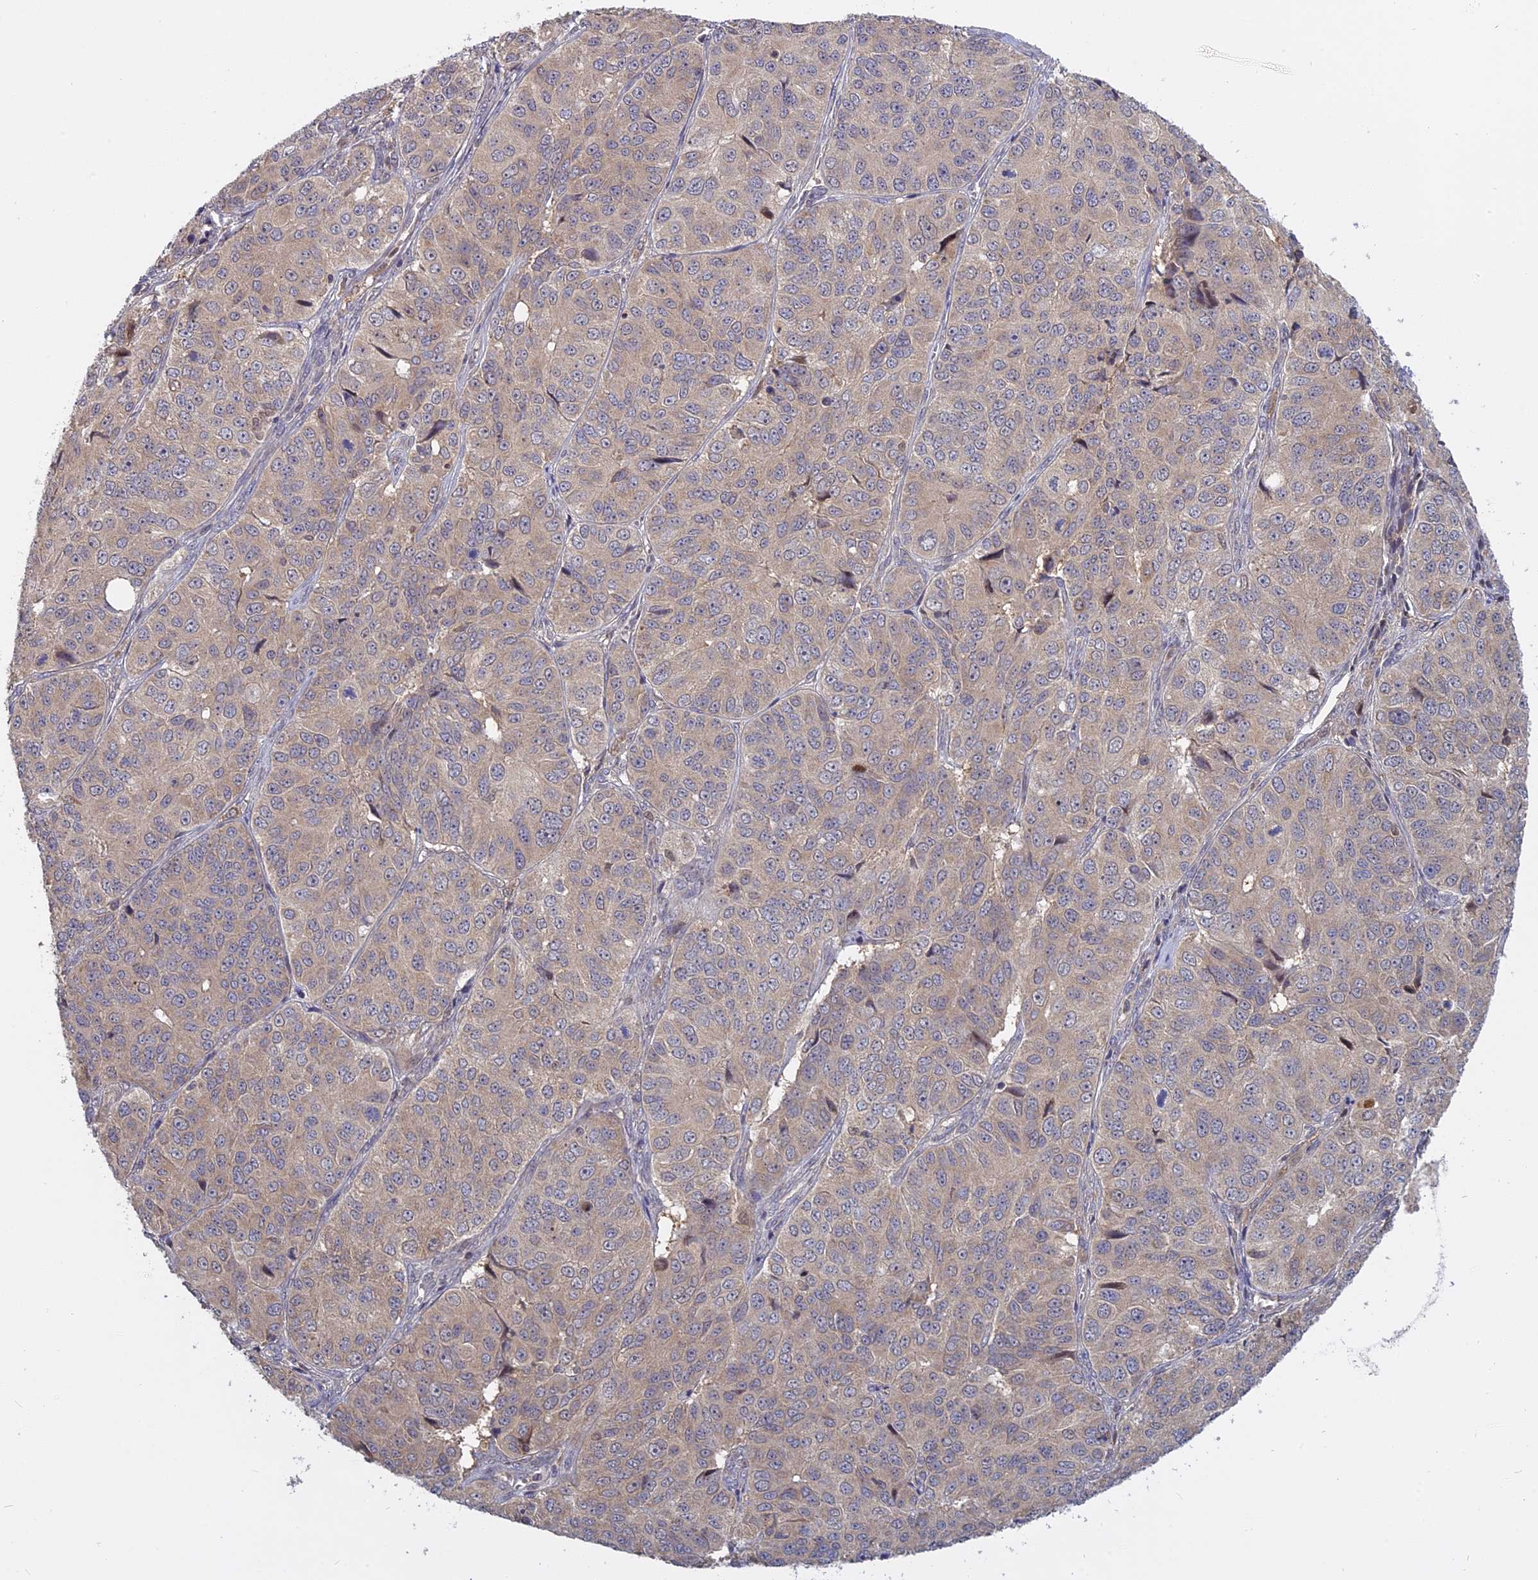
{"staining": {"intensity": "weak", "quantity": "<25%", "location": "cytoplasmic/membranous"}, "tissue": "ovarian cancer", "cell_type": "Tumor cells", "image_type": "cancer", "snomed": [{"axis": "morphology", "description": "Carcinoma, endometroid"}, {"axis": "topography", "description": "Ovary"}], "caption": "Histopathology image shows no protein positivity in tumor cells of endometroid carcinoma (ovarian) tissue.", "gene": "TMEM208", "patient": {"sex": "female", "age": 51}}